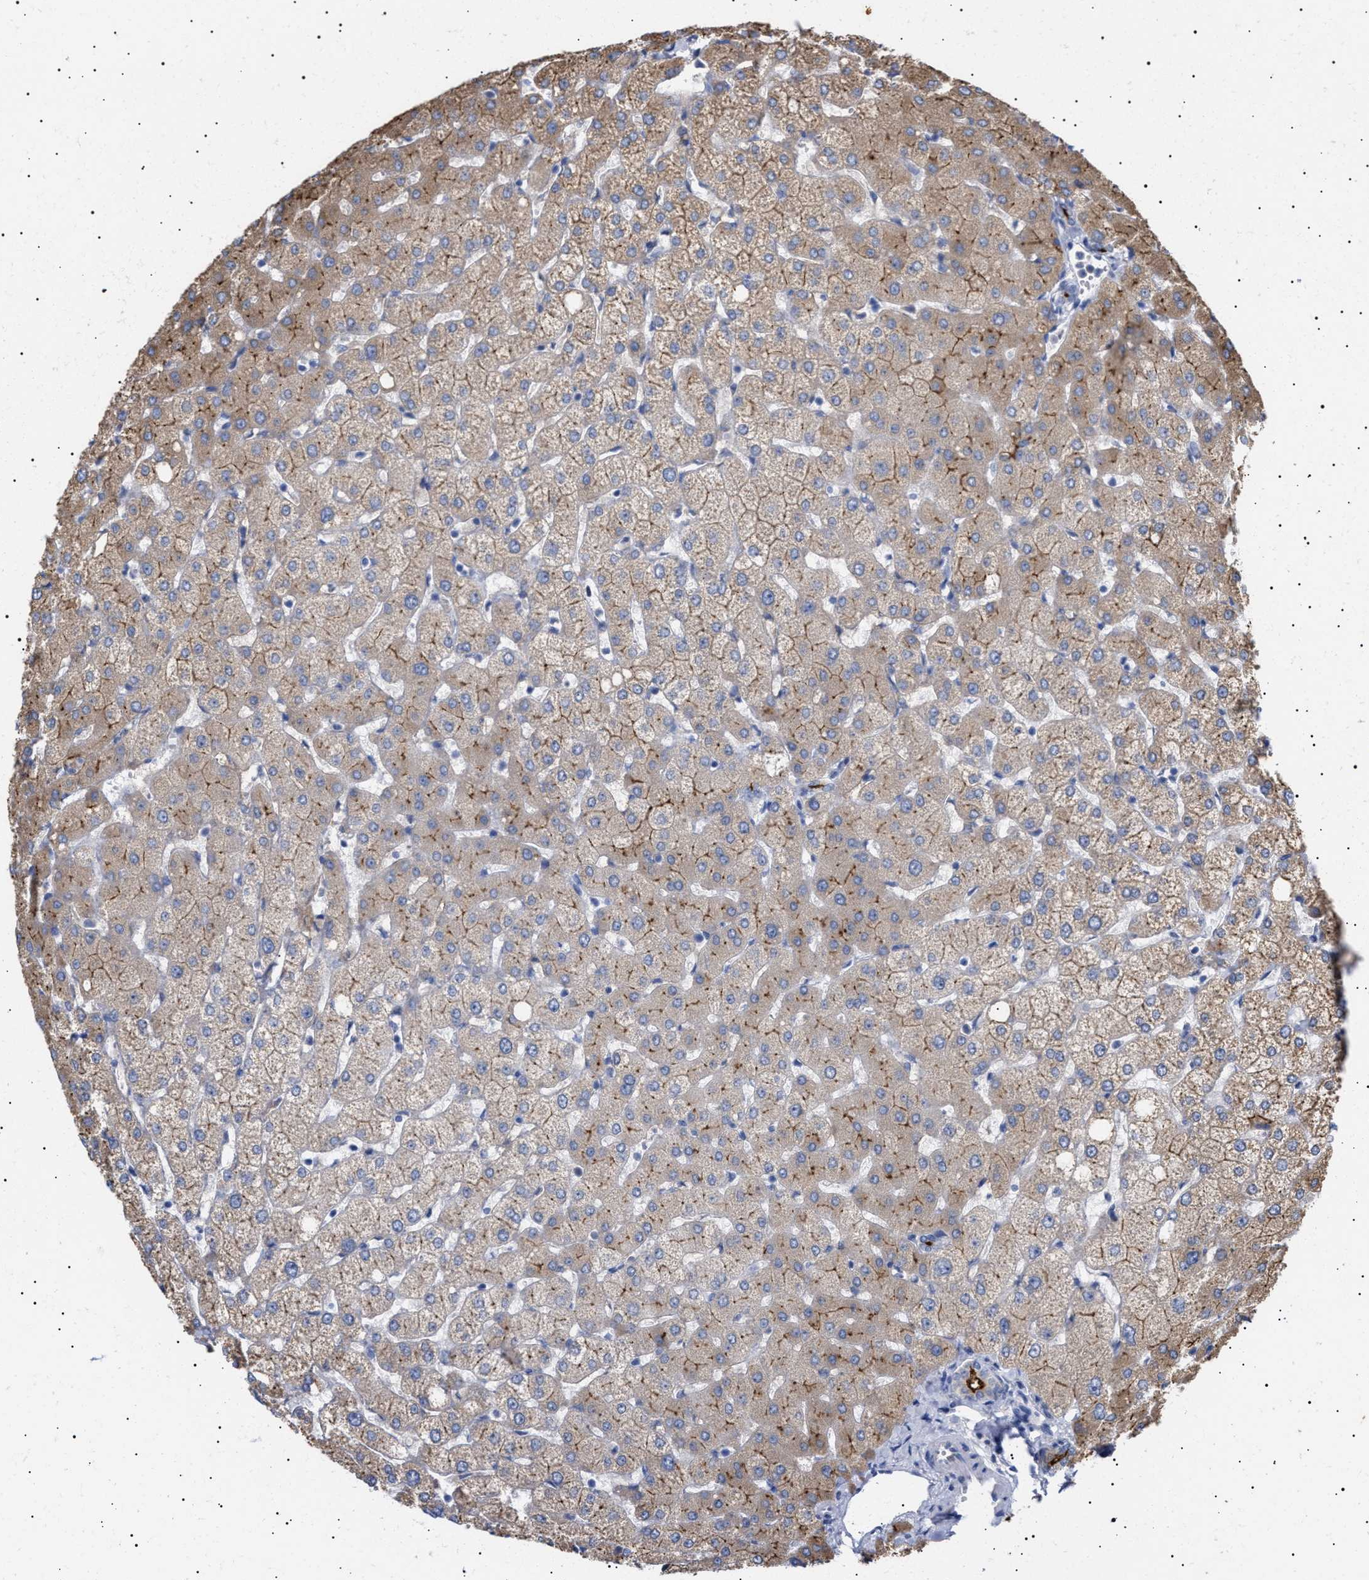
{"staining": {"intensity": "moderate", "quantity": "25%-75%", "location": "cytoplasmic/membranous"}, "tissue": "liver", "cell_type": "Cholangiocytes", "image_type": "normal", "snomed": [{"axis": "morphology", "description": "Normal tissue, NOS"}, {"axis": "topography", "description": "Liver"}], "caption": "Protein expression analysis of unremarkable liver reveals moderate cytoplasmic/membranous staining in approximately 25%-75% of cholangiocytes.", "gene": "ERCC6L2", "patient": {"sex": "female", "age": 54}}